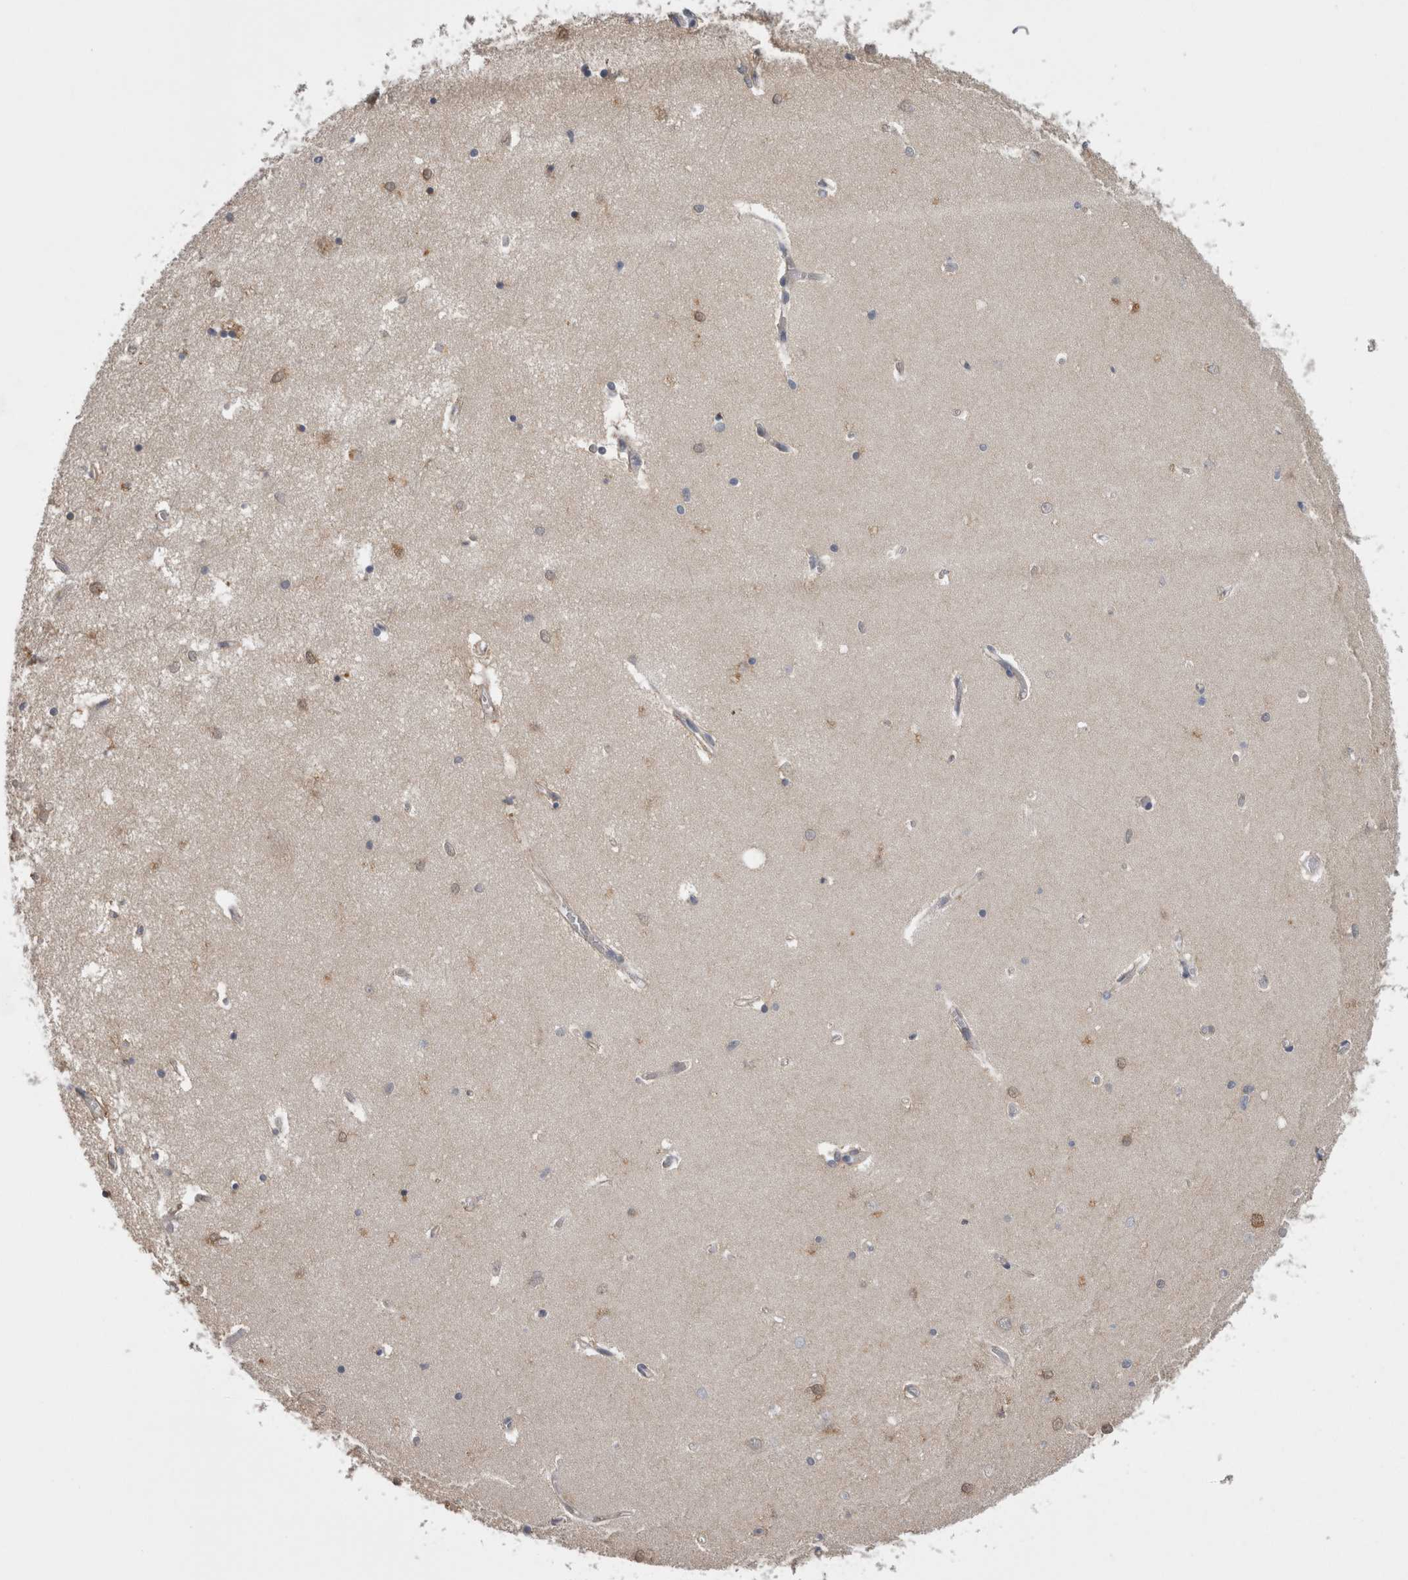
{"staining": {"intensity": "weak", "quantity": "<25%", "location": "cytoplasmic/membranous"}, "tissue": "hippocampus", "cell_type": "Glial cells", "image_type": "normal", "snomed": [{"axis": "morphology", "description": "Normal tissue, NOS"}, {"axis": "topography", "description": "Hippocampus"}], "caption": "There is no significant expression in glial cells of hippocampus. Brightfield microscopy of immunohistochemistry (IHC) stained with DAB (3,3'-diaminobenzidine) (brown) and hematoxylin (blue), captured at high magnification.", "gene": "TCAP", "patient": {"sex": "male", "age": 70}}